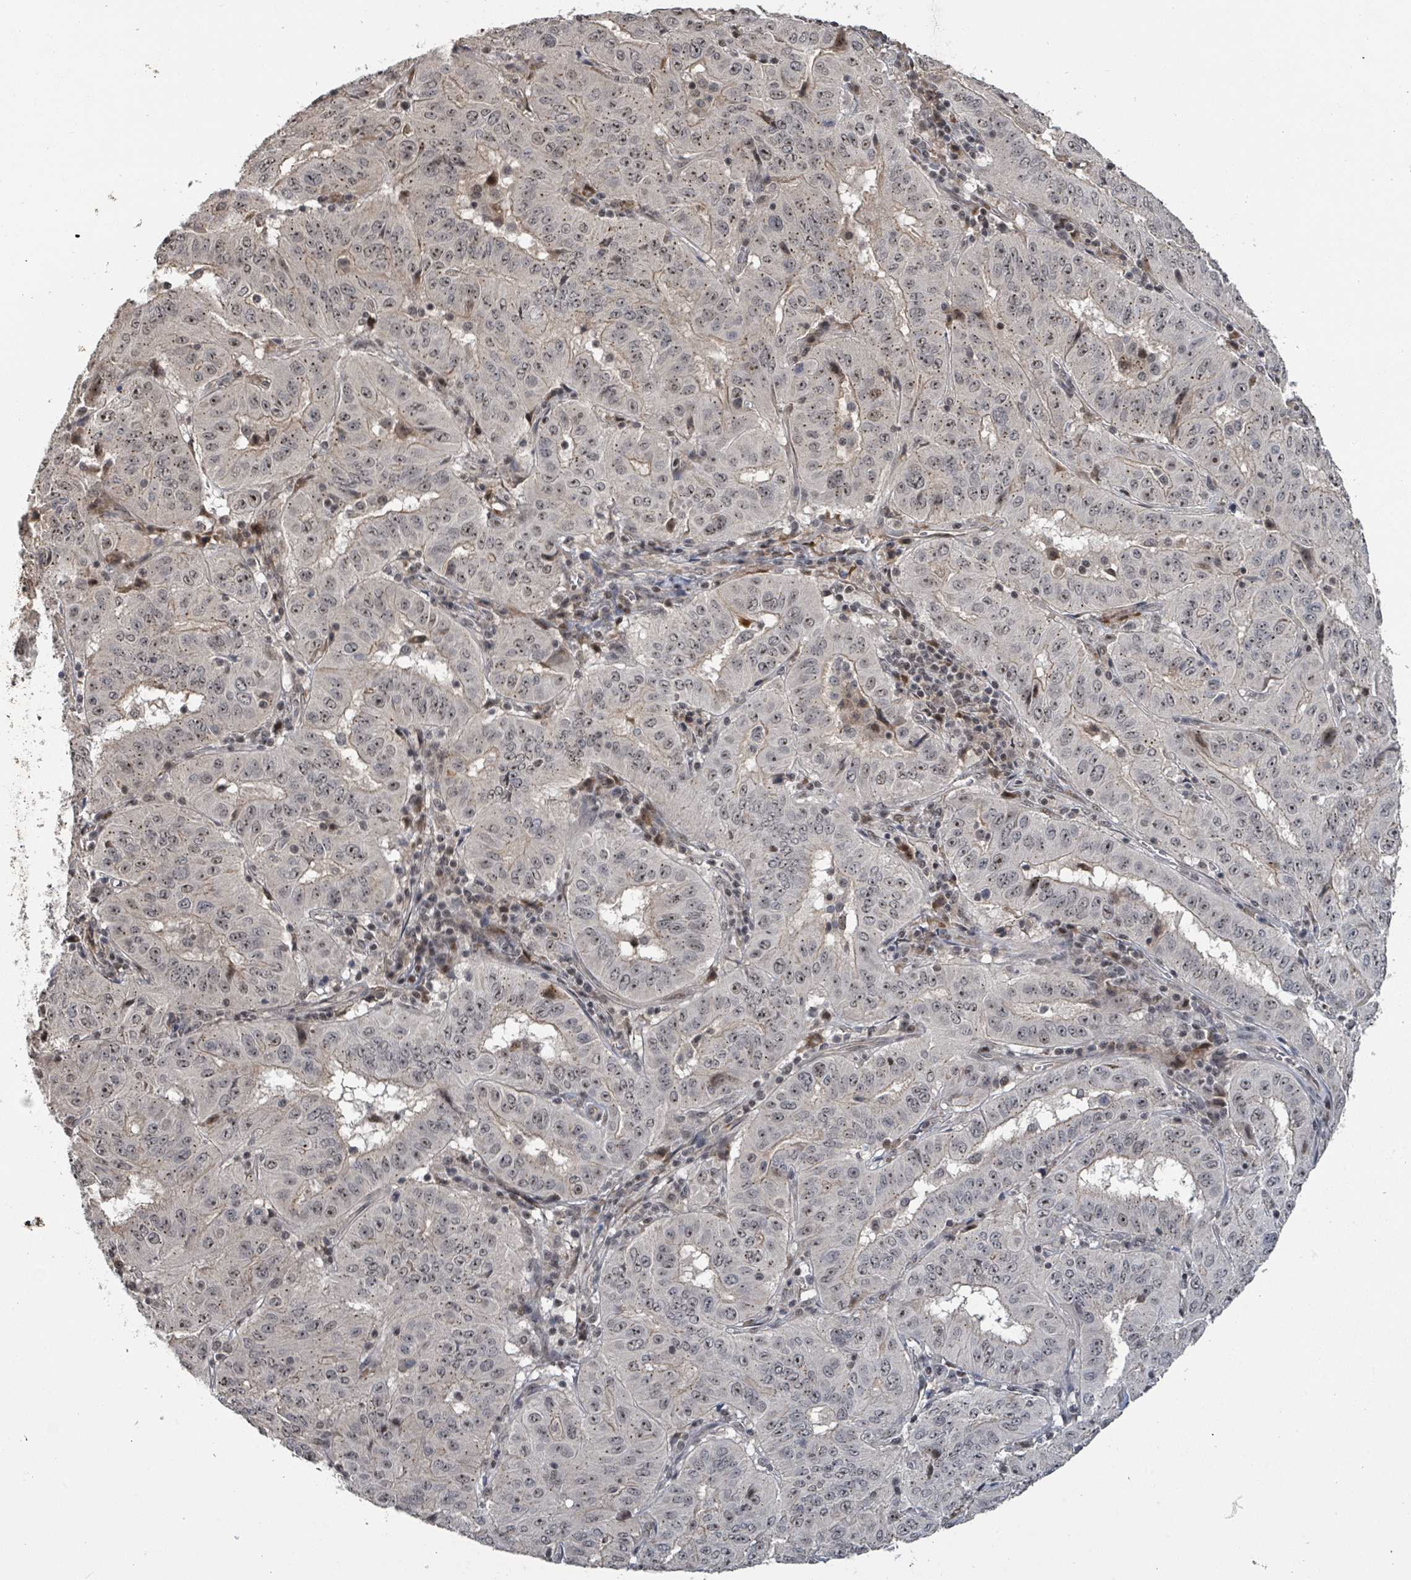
{"staining": {"intensity": "weak", "quantity": "25%-75%", "location": "cytoplasmic/membranous,nuclear"}, "tissue": "pancreatic cancer", "cell_type": "Tumor cells", "image_type": "cancer", "snomed": [{"axis": "morphology", "description": "Adenocarcinoma, NOS"}, {"axis": "topography", "description": "Pancreas"}], "caption": "Protein staining of pancreatic adenocarcinoma tissue reveals weak cytoplasmic/membranous and nuclear positivity in approximately 25%-75% of tumor cells.", "gene": "ZBTB14", "patient": {"sex": "male", "age": 63}}